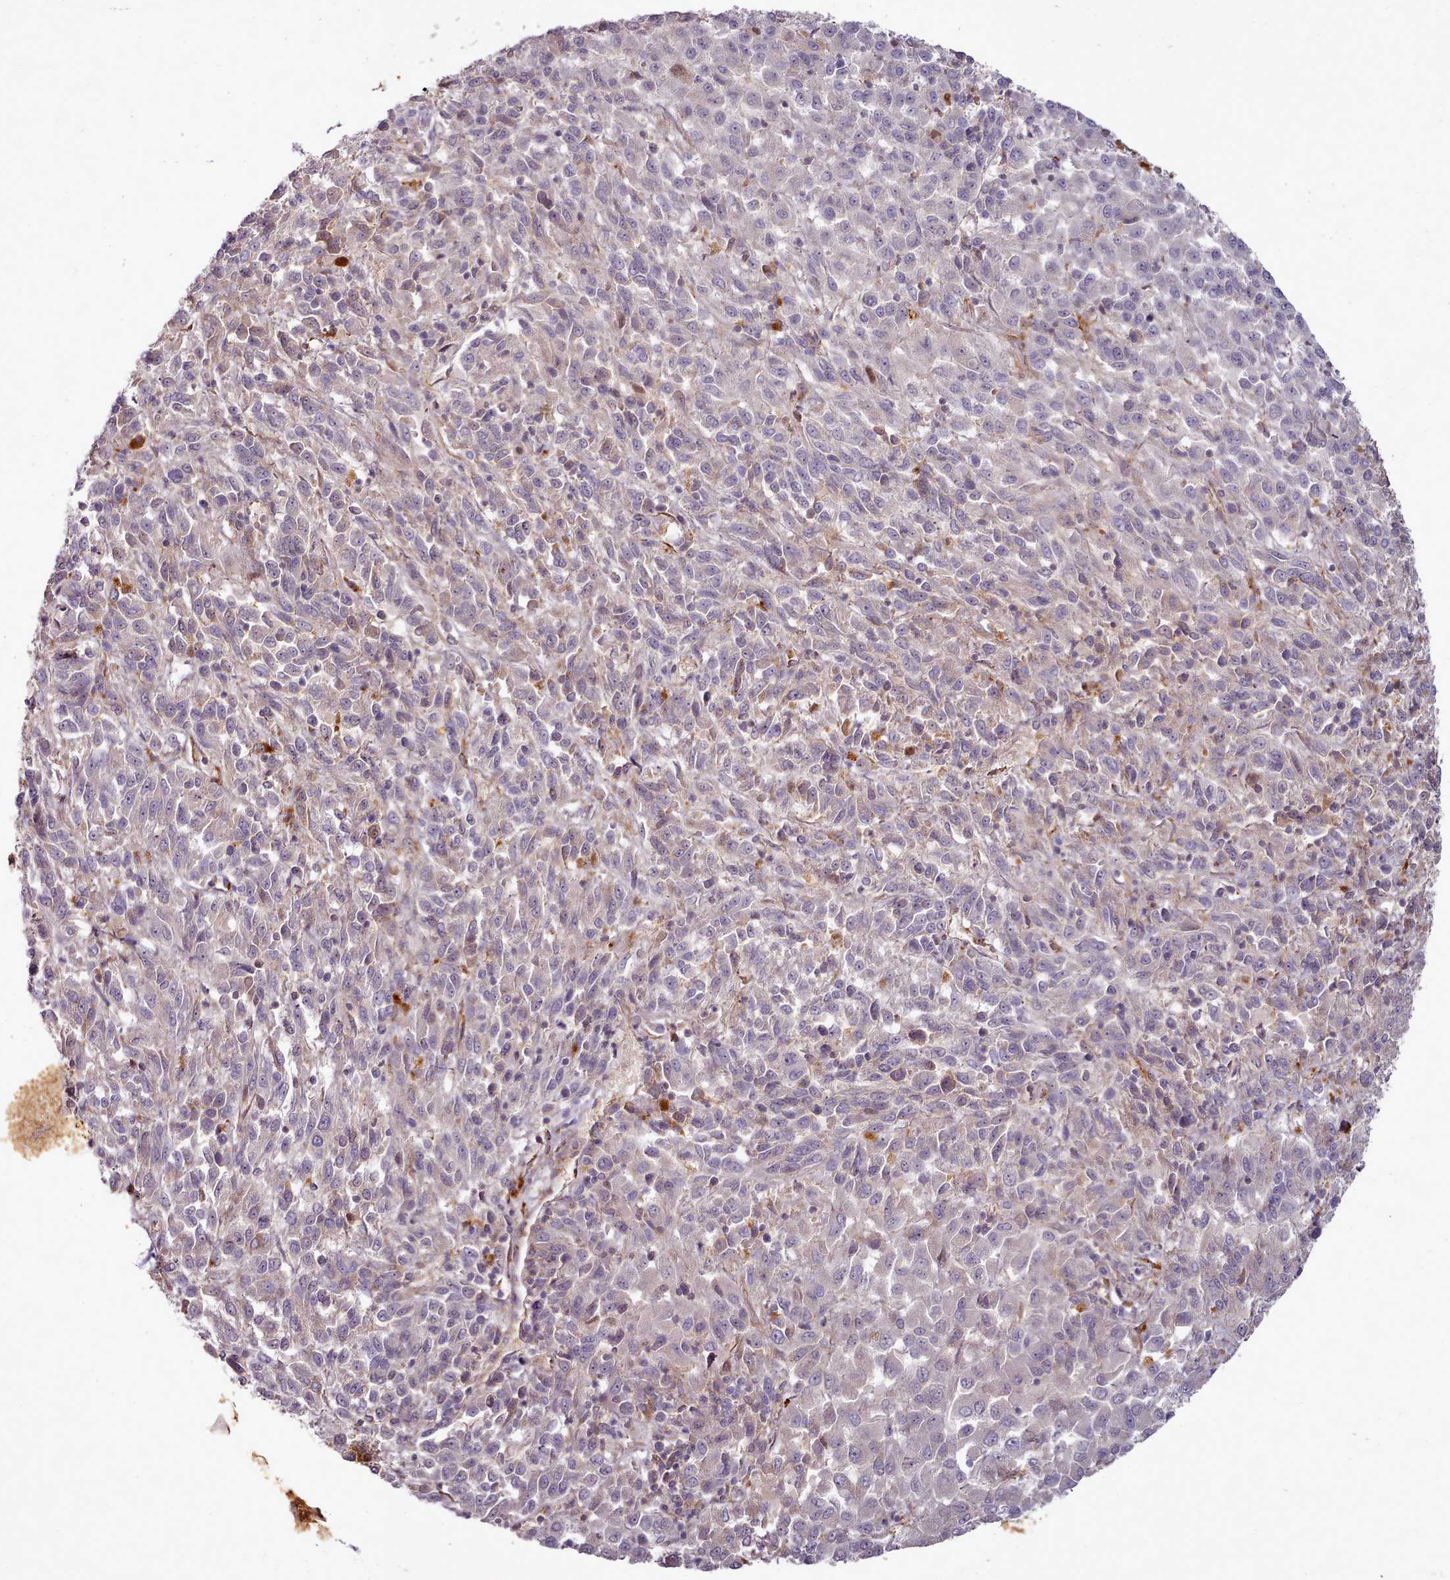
{"staining": {"intensity": "negative", "quantity": "none", "location": "none"}, "tissue": "melanoma", "cell_type": "Tumor cells", "image_type": "cancer", "snomed": [{"axis": "morphology", "description": "Malignant melanoma, Metastatic site"}, {"axis": "topography", "description": "Lung"}], "caption": "Immunohistochemical staining of melanoma reveals no significant staining in tumor cells. (Brightfield microscopy of DAB immunohistochemistry (IHC) at high magnification).", "gene": "C1QTNF5", "patient": {"sex": "male", "age": 64}}